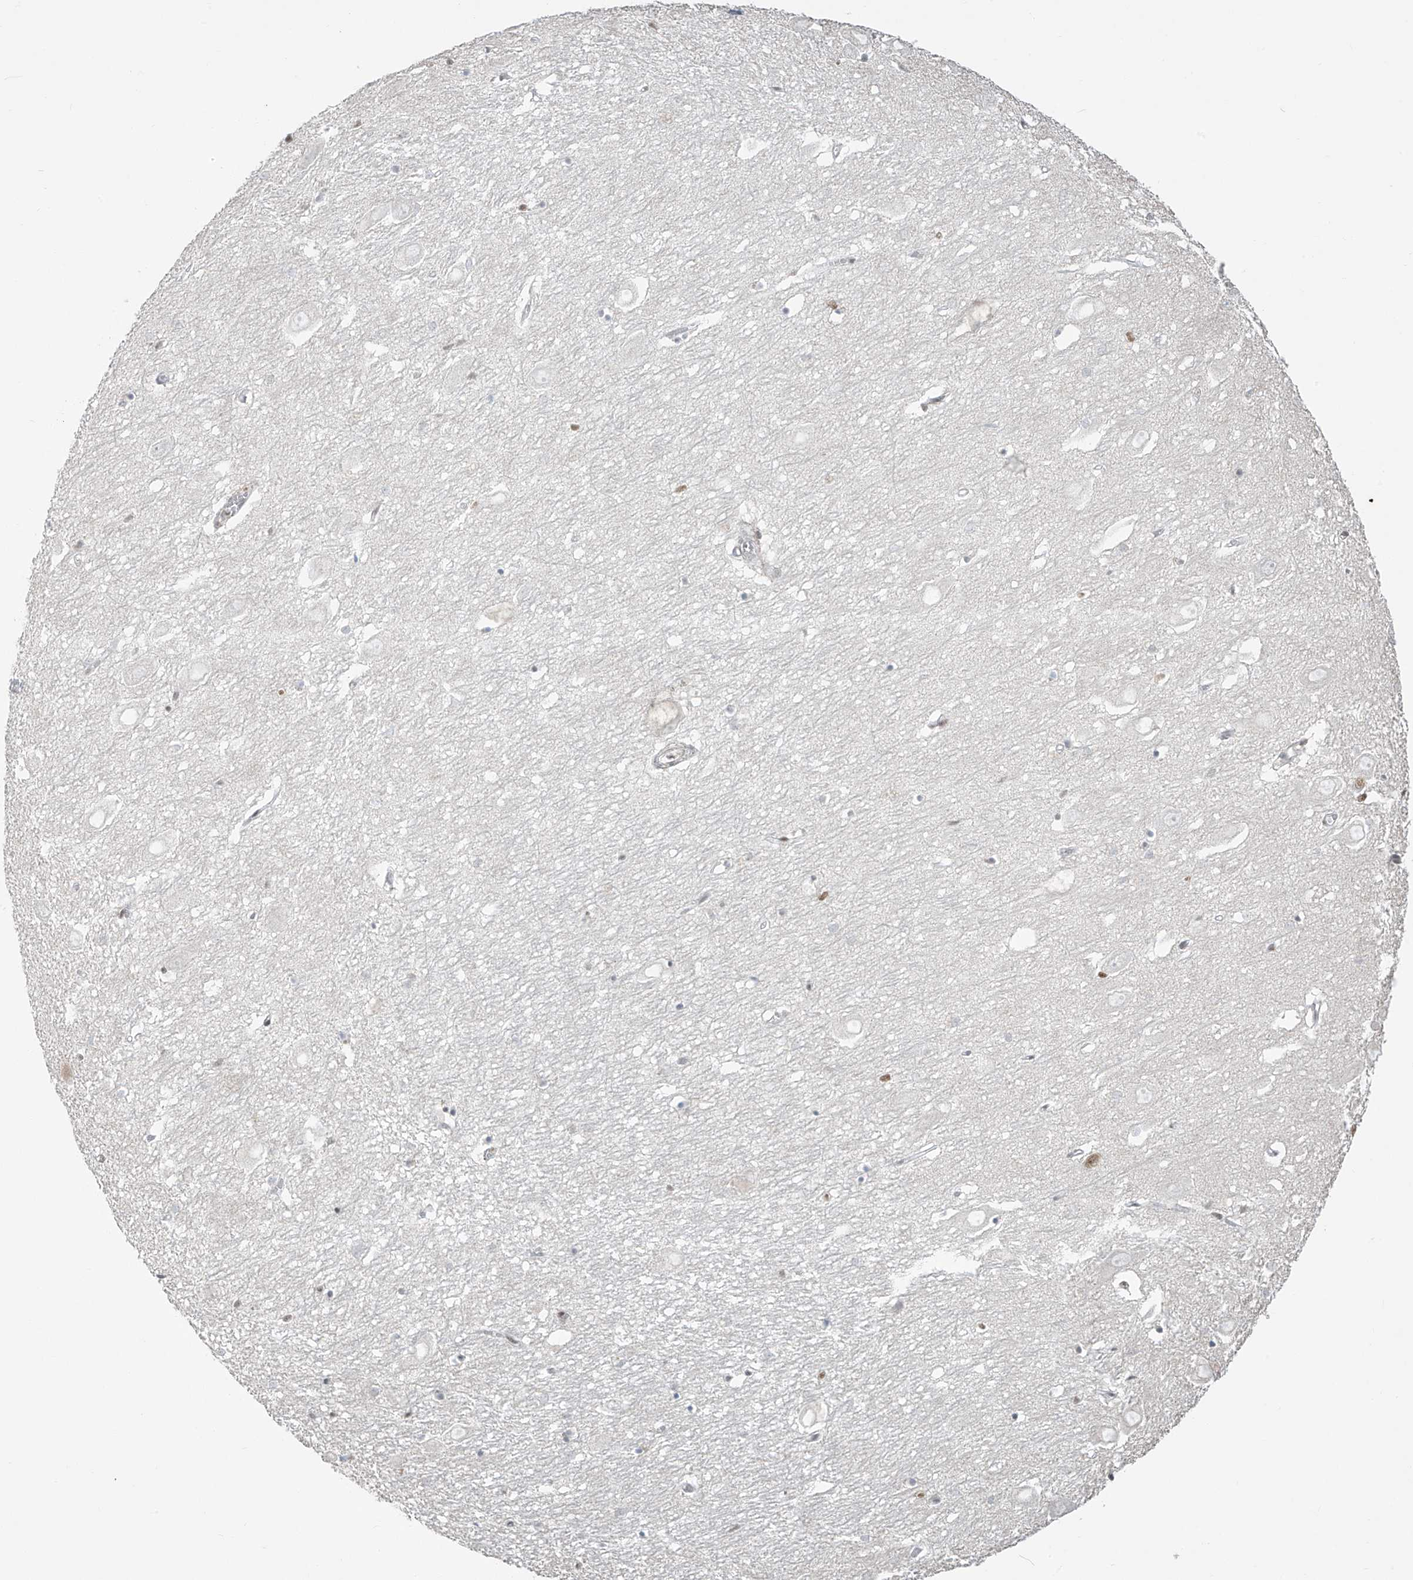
{"staining": {"intensity": "moderate", "quantity": "<25%", "location": "nuclear"}, "tissue": "hippocampus", "cell_type": "Glial cells", "image_type": "normal", "snomed": [{"axis": "morphology", "description": "Normal tissue, NOS"}, {"axis": "topography", "description": "Hippocampus"}], "caption": "Protein staining by immunohistochemistry exhibits moderate nuclear expression in about <25% of glial cells in normal hippocampus.", "gene": "MS4A6A", "patient": {"sex": "female", "age": 64}}